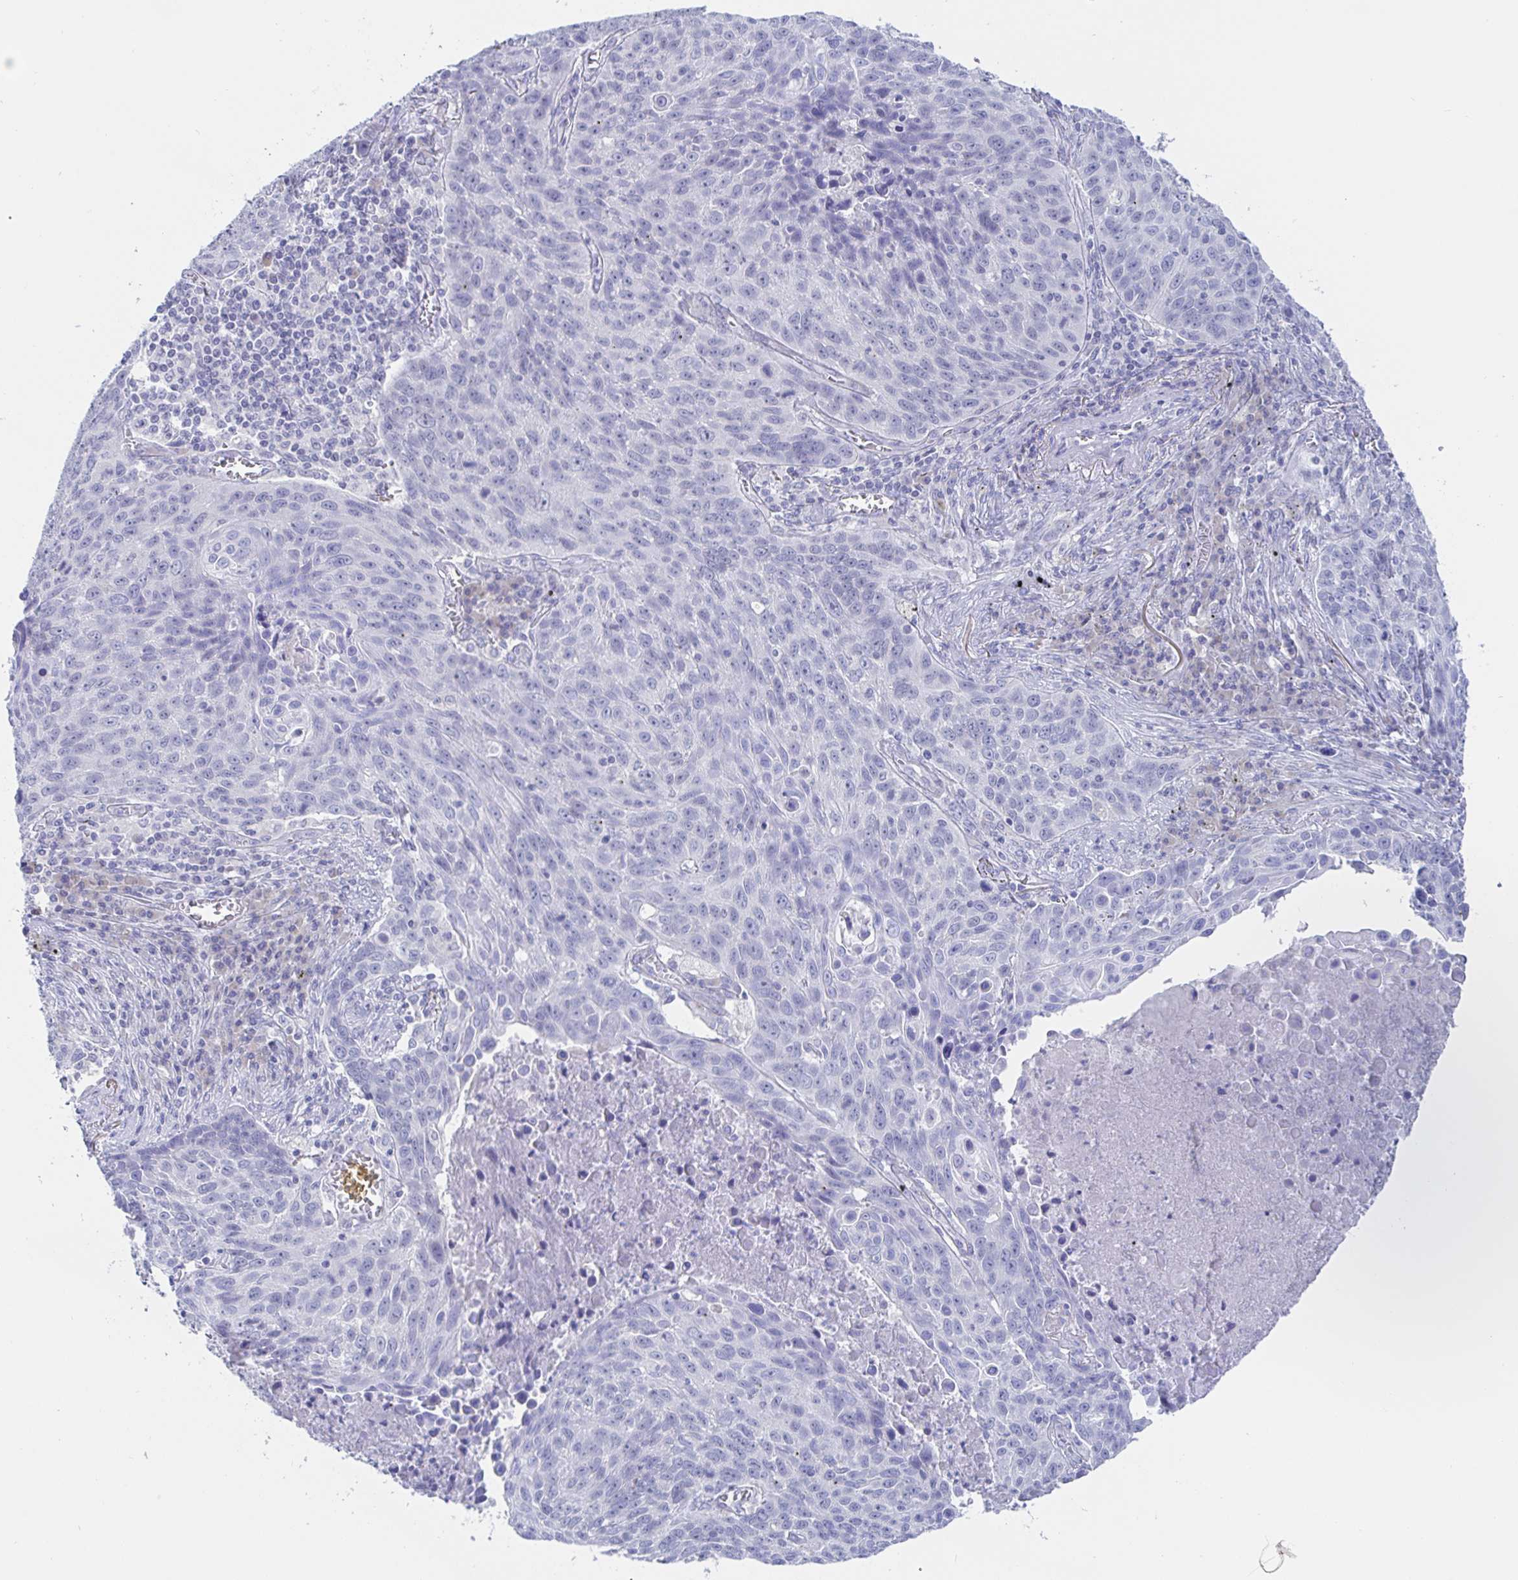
{"staining": {"intensity": "negative", "quantity": "none", "location": "none"}, "tissue": "lung cancer", "cell_type": "Tumor cells", "image_type": "cancer", "snomed": [{"axis": "morphology", "description": "Squamous cell carcinoma, NOS"}, {"axis": "topography", "description": "Lung"}], "caption": "An IHC photomicrograph of lung cancer is shown. There is no staining in tumor cells of lung cancer. (Immunohistochemistry (ihc), brightfield microscopy, high magnification).", "gene": "SIAH3", "patient": {"sex": "male", "age": 78}}